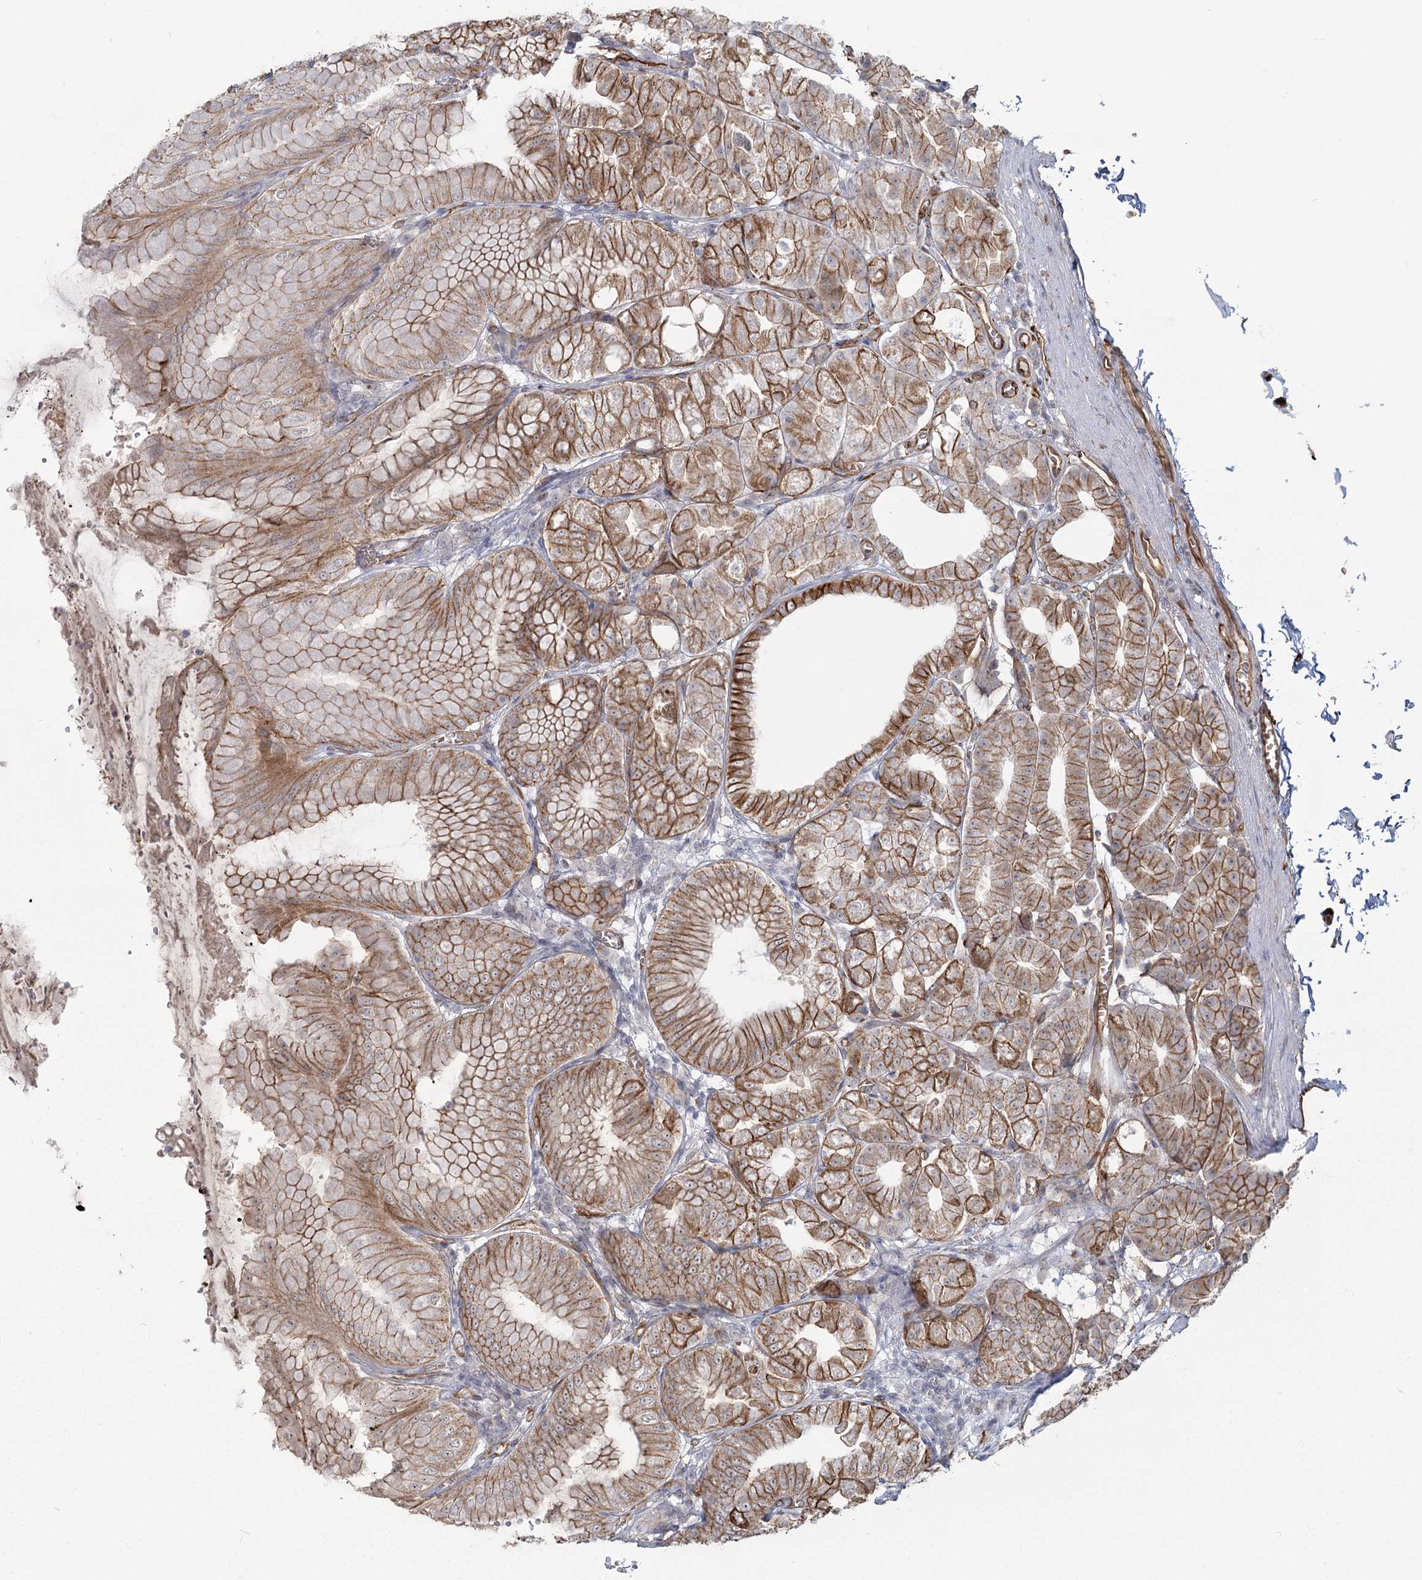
{"staining": {"intensity": "moderate", "quantity": ">75%", "location": "cytoplasmic/membranous"}, "tissue": "stomach", "cell_type": "Glandular cells", "image_type": "normal", "snomed": [{"axis": "morphology", "description": "Normal tissue, NOS"}, {"axis": "topography", "description": "Stomach, lower"}], "caption": "Normal stomach demonstrates moderate cytoplasmic/membranous expression in approximately >75% of glandular cells, visualized by immunohistochemistry.", "gene": "RPP14", "patient": {"sex": "male", "age": 71}}